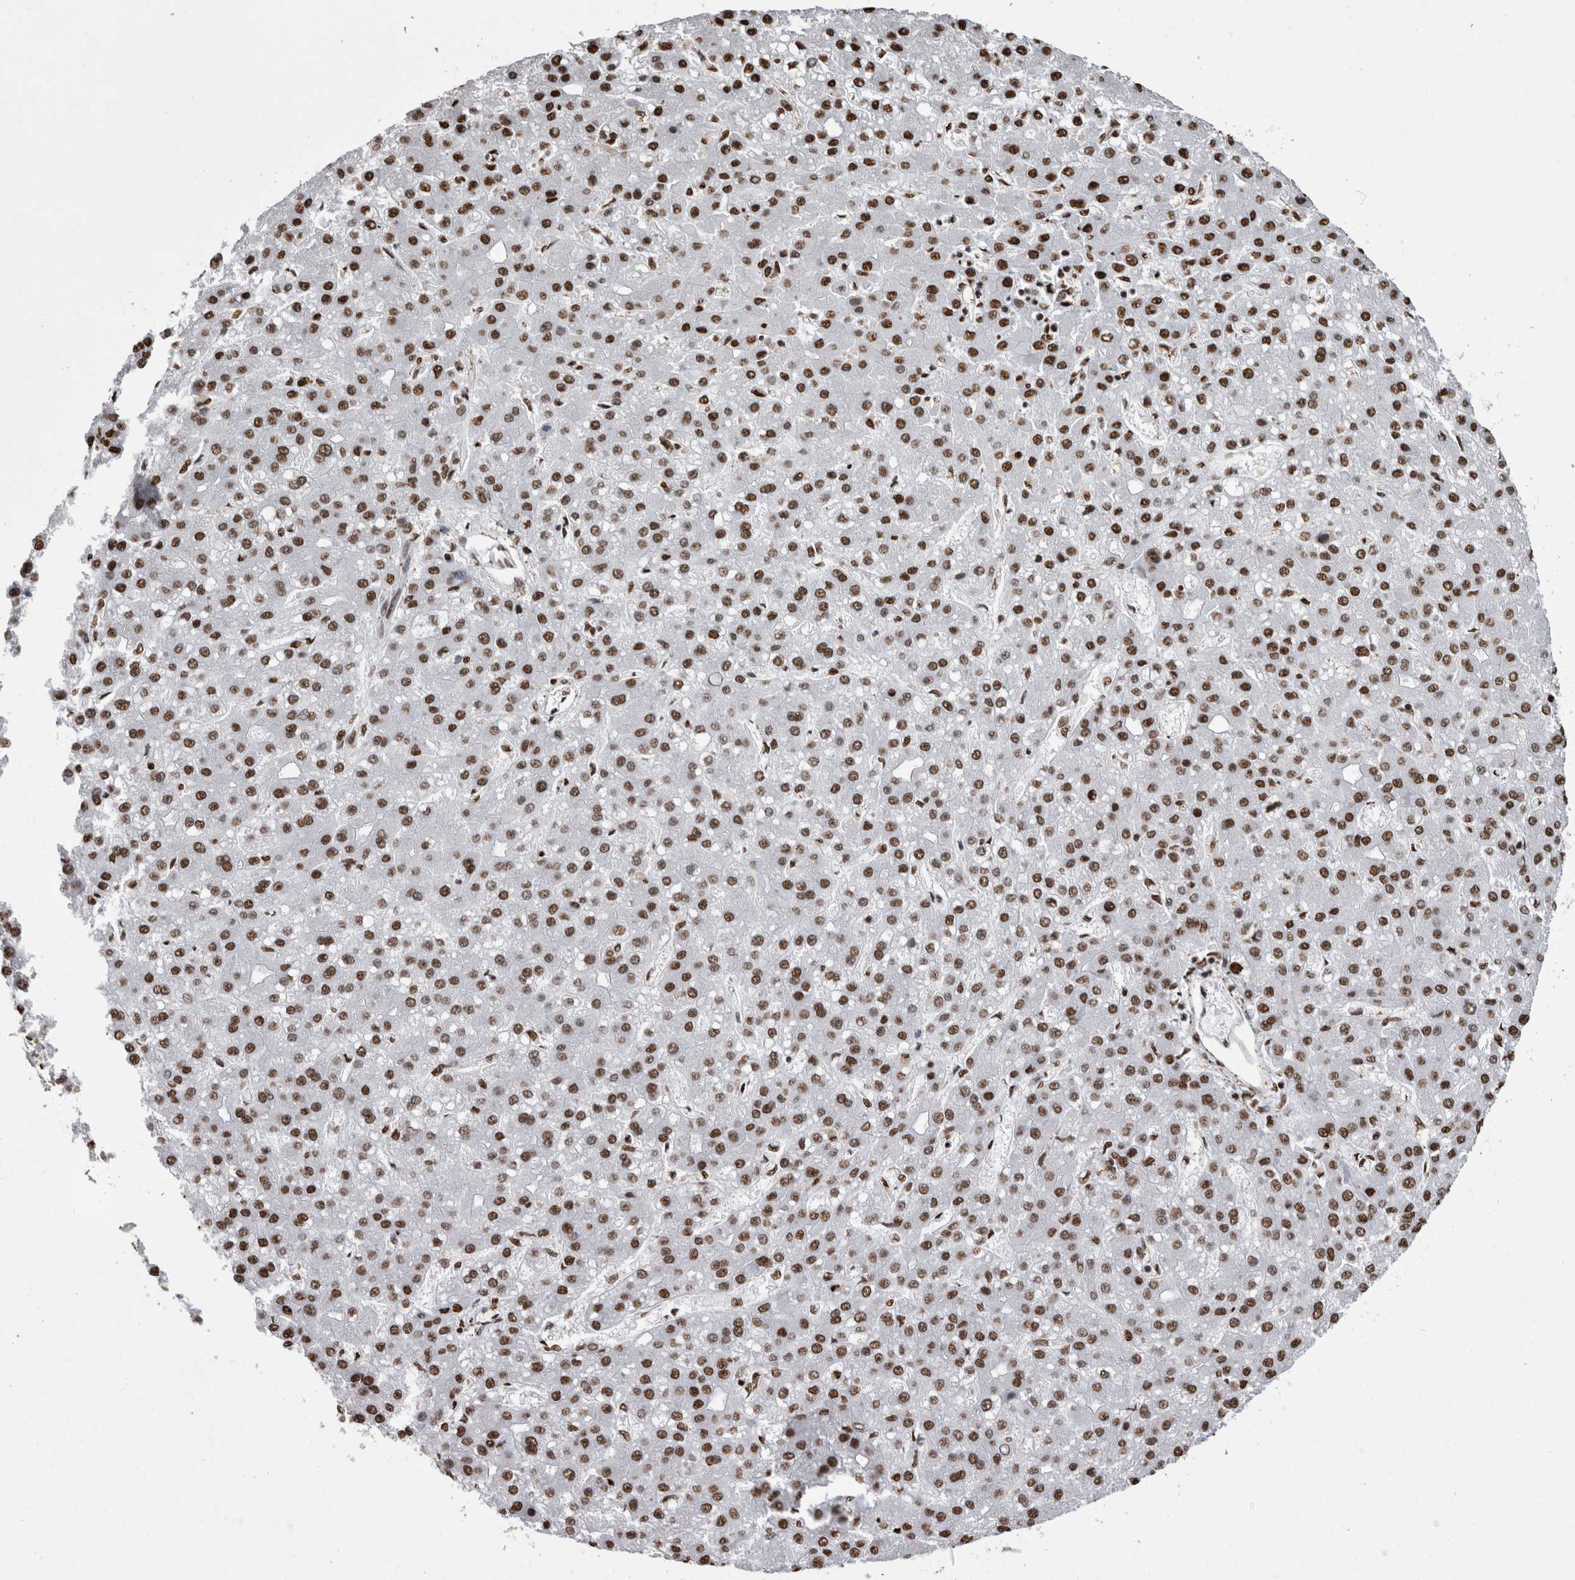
{"staining": {"intensity": "moderate", "quantity": ">75%", "location": "nuclear"}, "tissue": "liver cancer", "cell_type": "Tumor cells", "image_type": "cancer", "snomed": [{"axis": "morphology", "description": "Carcinoma, Hepatocellular, NOS"}, {"axis": "topography", "description": "Liver"}], "caption": "This image displays immunohistochemistry (IHC) staining of liver hepatocellular carcinoma, with medium moderate nuclear expression in about >75% of tumor cells.", "gene": "HNRNPM", "patient": {"sex": "male", "age": 67}}